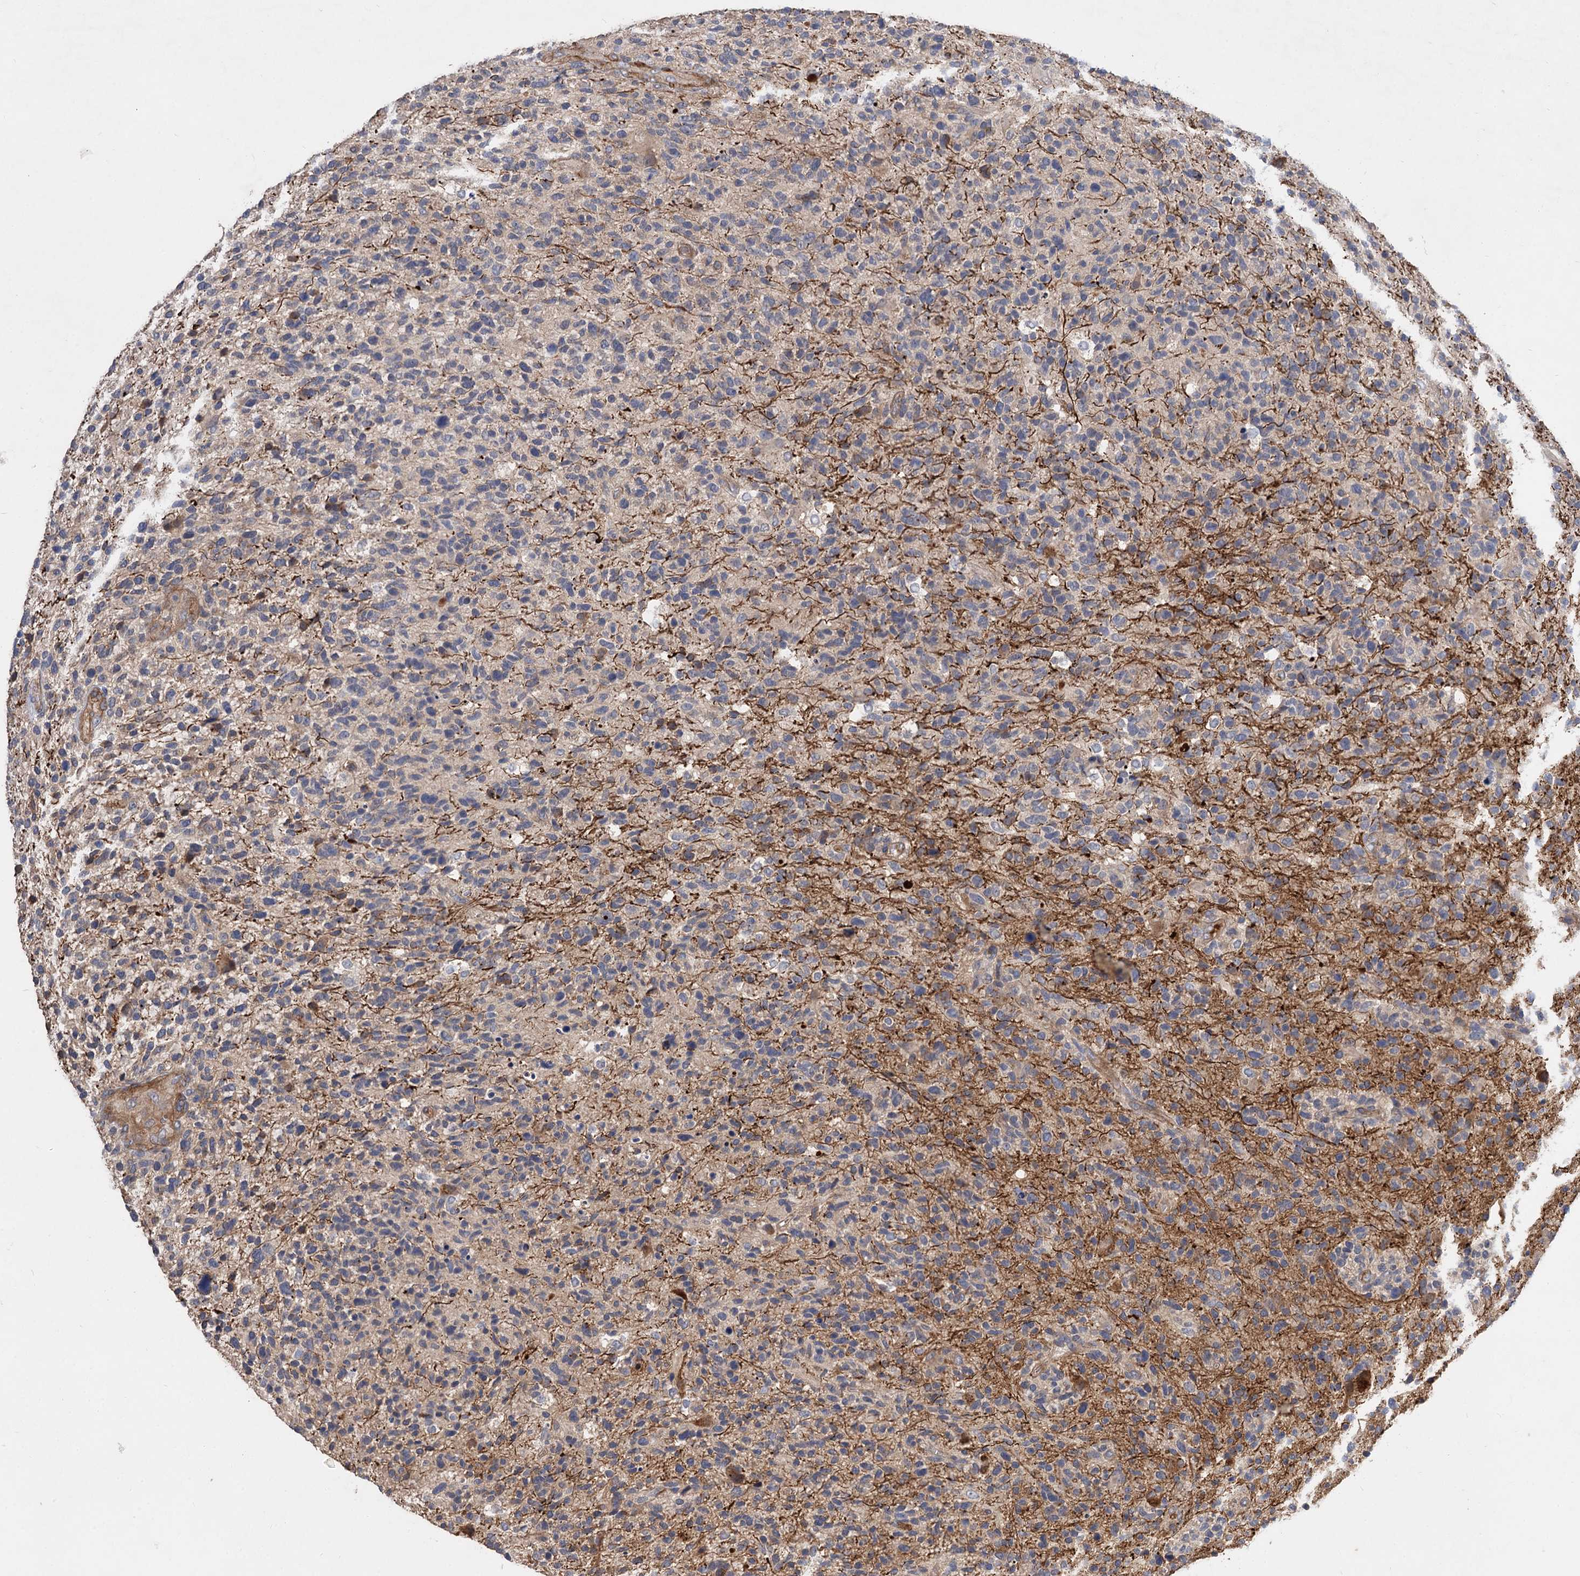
{"staining": {"intensity": "negative", "quantity": "none", "location": "none"}, "tissue": "glioma", "cell_type": "Tumor cells", "image_type": "cancer", "snomed": [{"axis": "morphology", "description": "Glioma, malignant, High grade"}, {"axis": "topography", "description": "Brain"}], "caption": "Malignant glioma (high-grade) stained for a protein using immunohistochemistry (IHC) displays no expression tumor cells.", "gene": "FBXW8", "patient": {"sex": "male", "age": 72}}